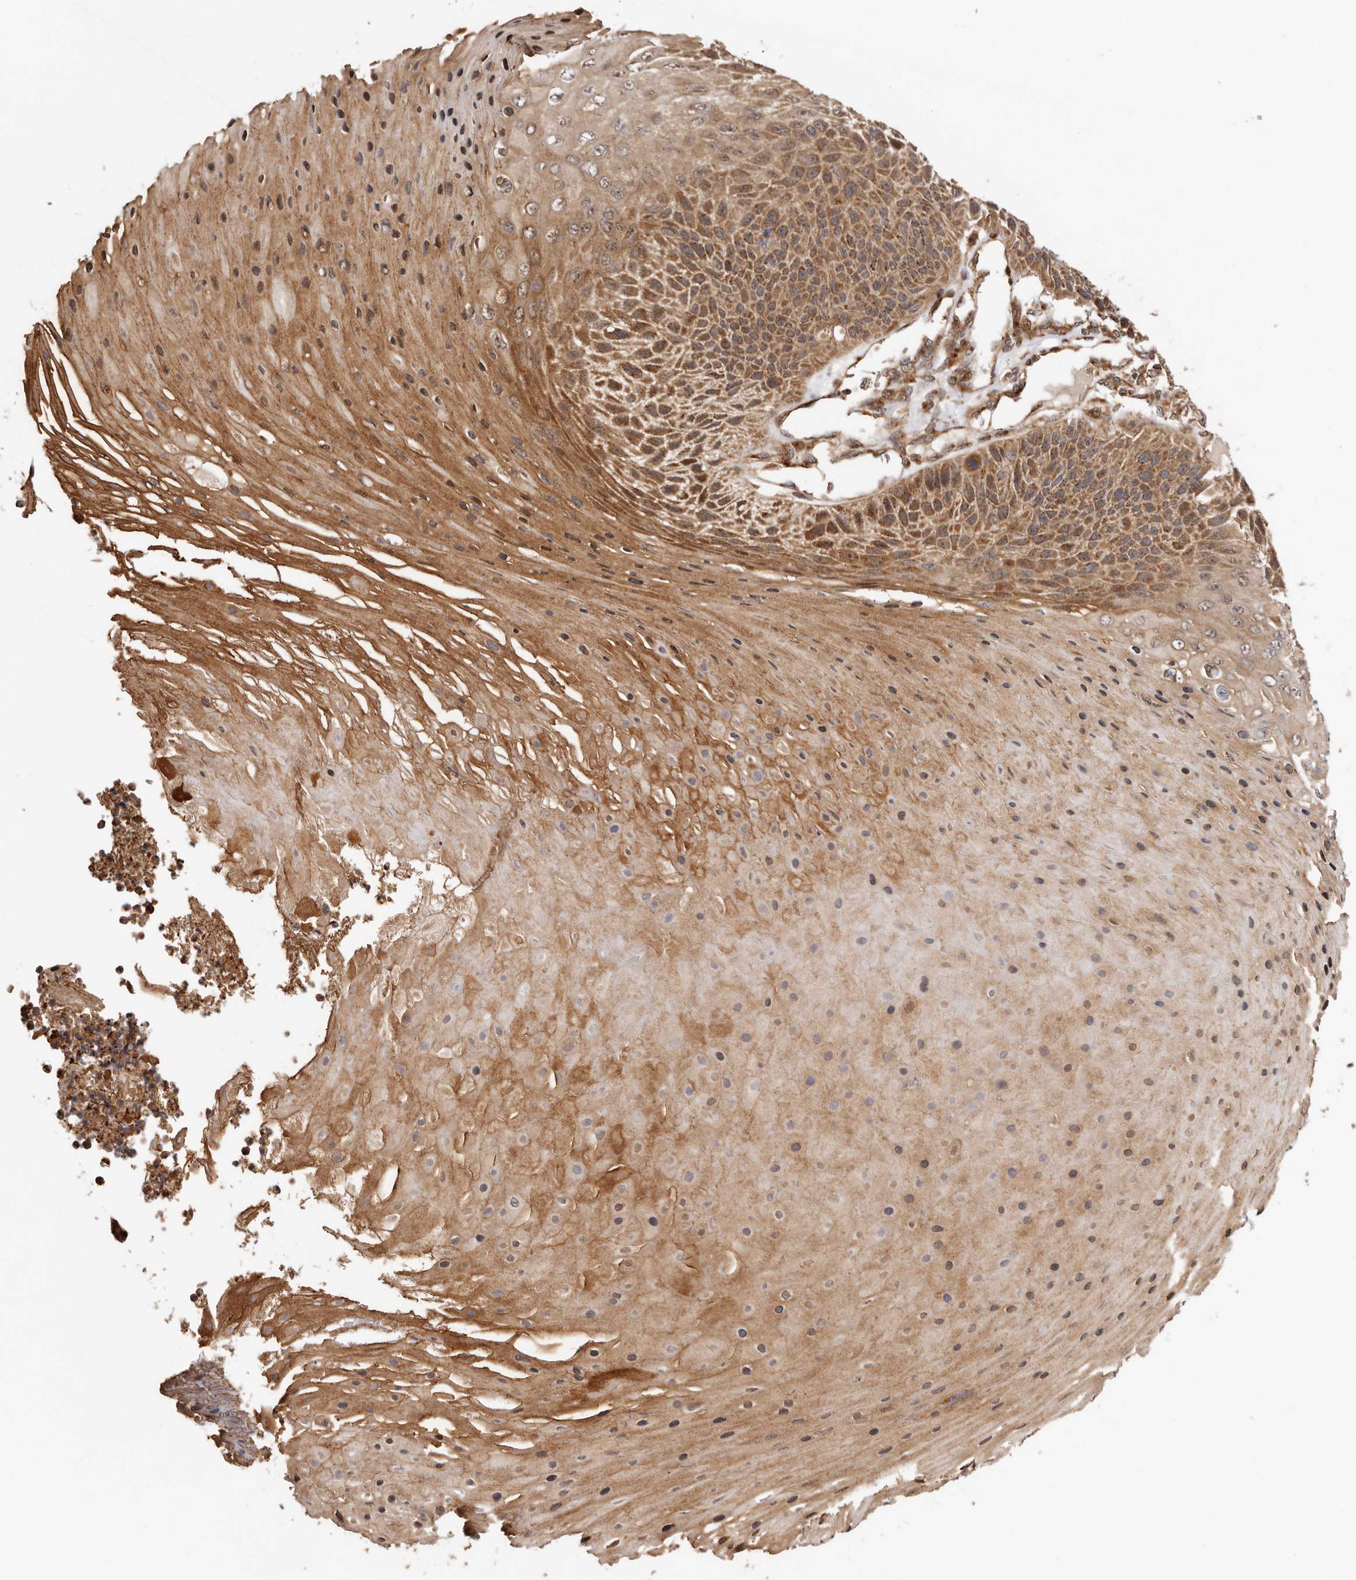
{"staining": {"intensity": "strong", "quantity": ">75%", "location": "cytoplasmic/membranous,nuclear"}, "tissue": "skin cancer", "cell_type": "Tumor cells", "image_type": "cancer", "snomed": [{"axis": "morphology", "description": "Squamous cell carcinoma, NOS"}, {"axis": "topography", "description": "Skin"}], "caption": "Human squamous cell carcinoma (skin) stained with a brown dye displays strong cytoplasmic/membranous and nuclear positive expression in approximately >75% of tumor cells.", "gene": "GPR27", "patient": {"sex": "female", "age": 88}}